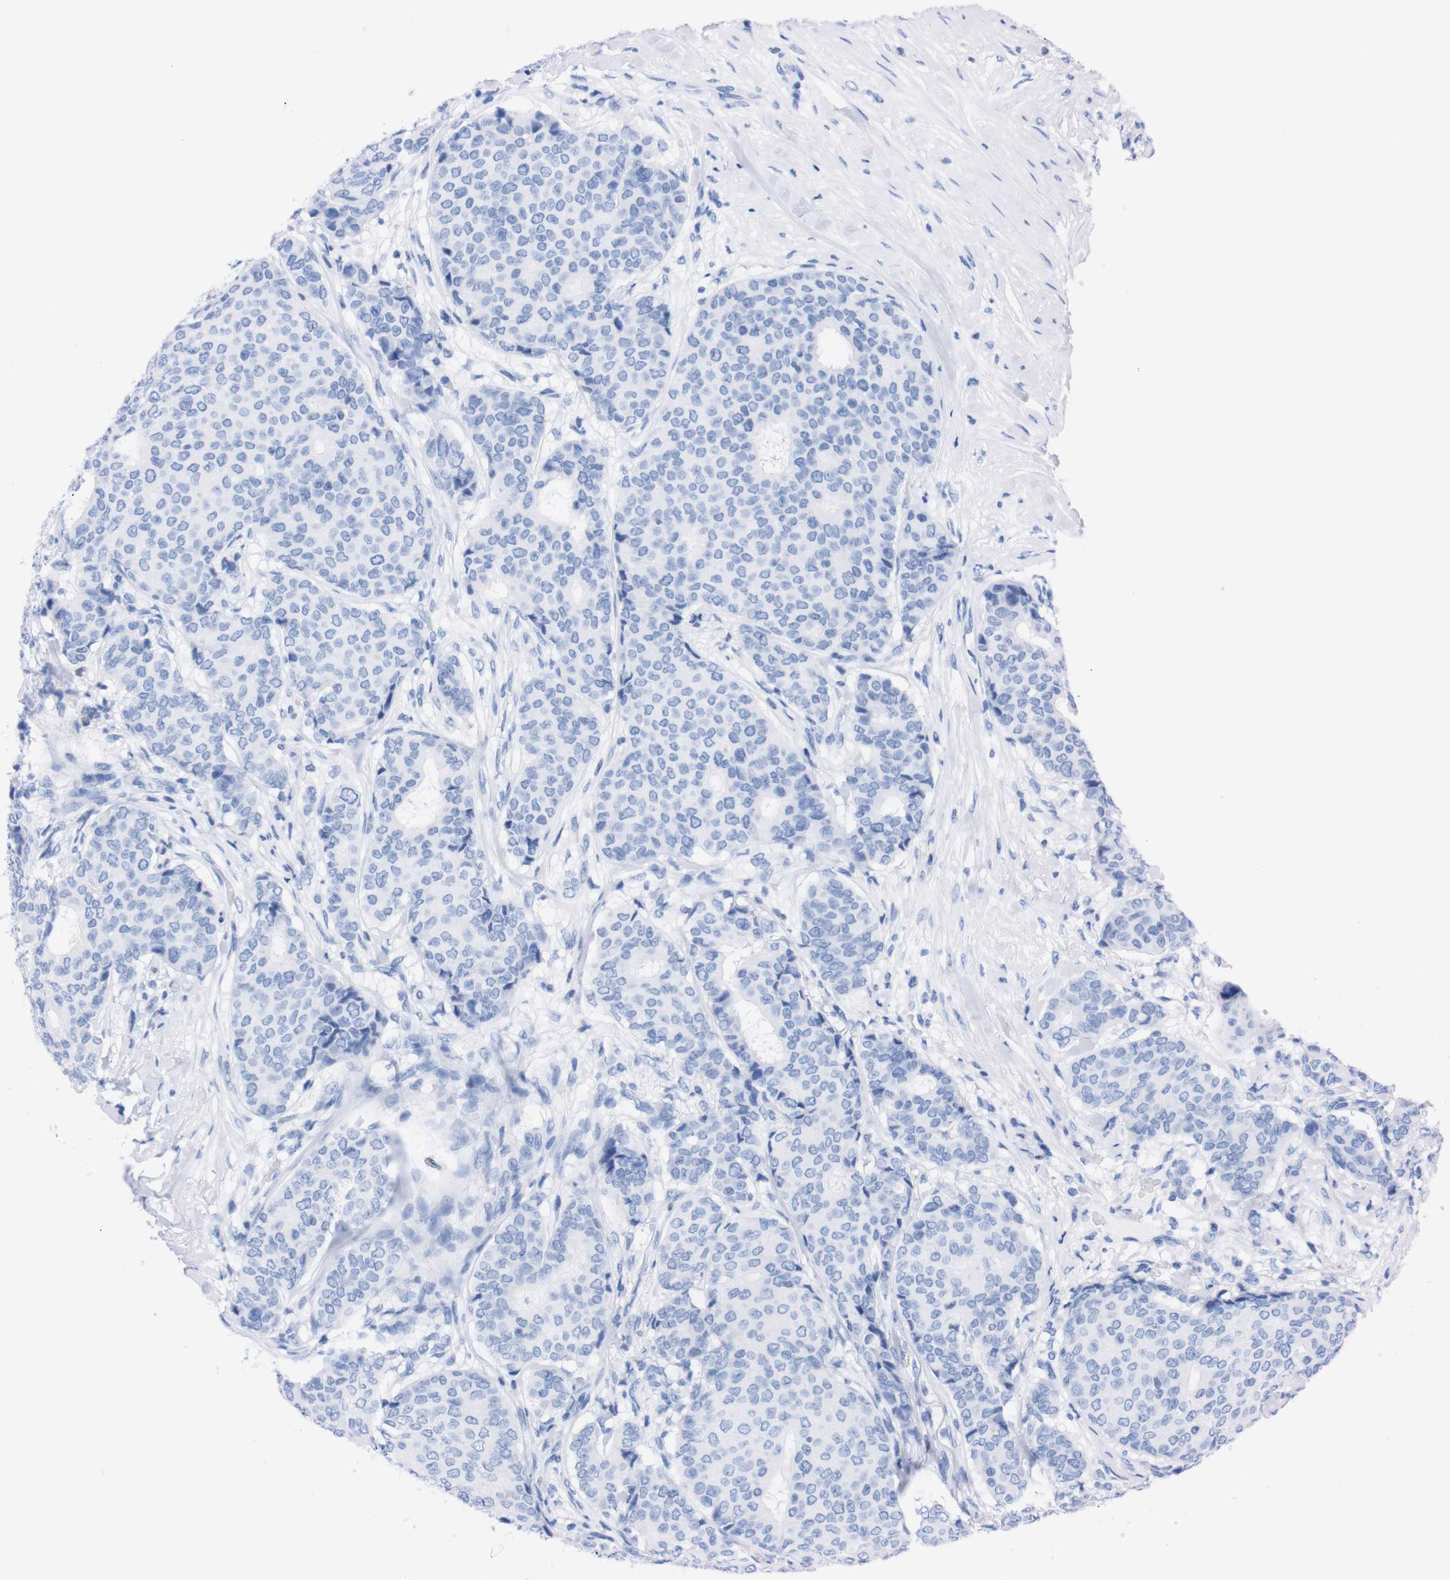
{"staining": {"intensity": "negative", "quantity": "none", "location": "none"}, "tissue": "breast cancer", "cell_type": "Tumor cells", "image_type": "cancer", "snomed": [{"axis": "morphology", "description": "Duct carcinoma"}, {"axis": "topography", "description": "Breast"}], "caption": "Micrograph shows no protein staining in tumor cells of invasive ductal carcinoma (breast) tissue.", "gene": "P2RY12", "patient": {"sex": "female", "age": 75}}